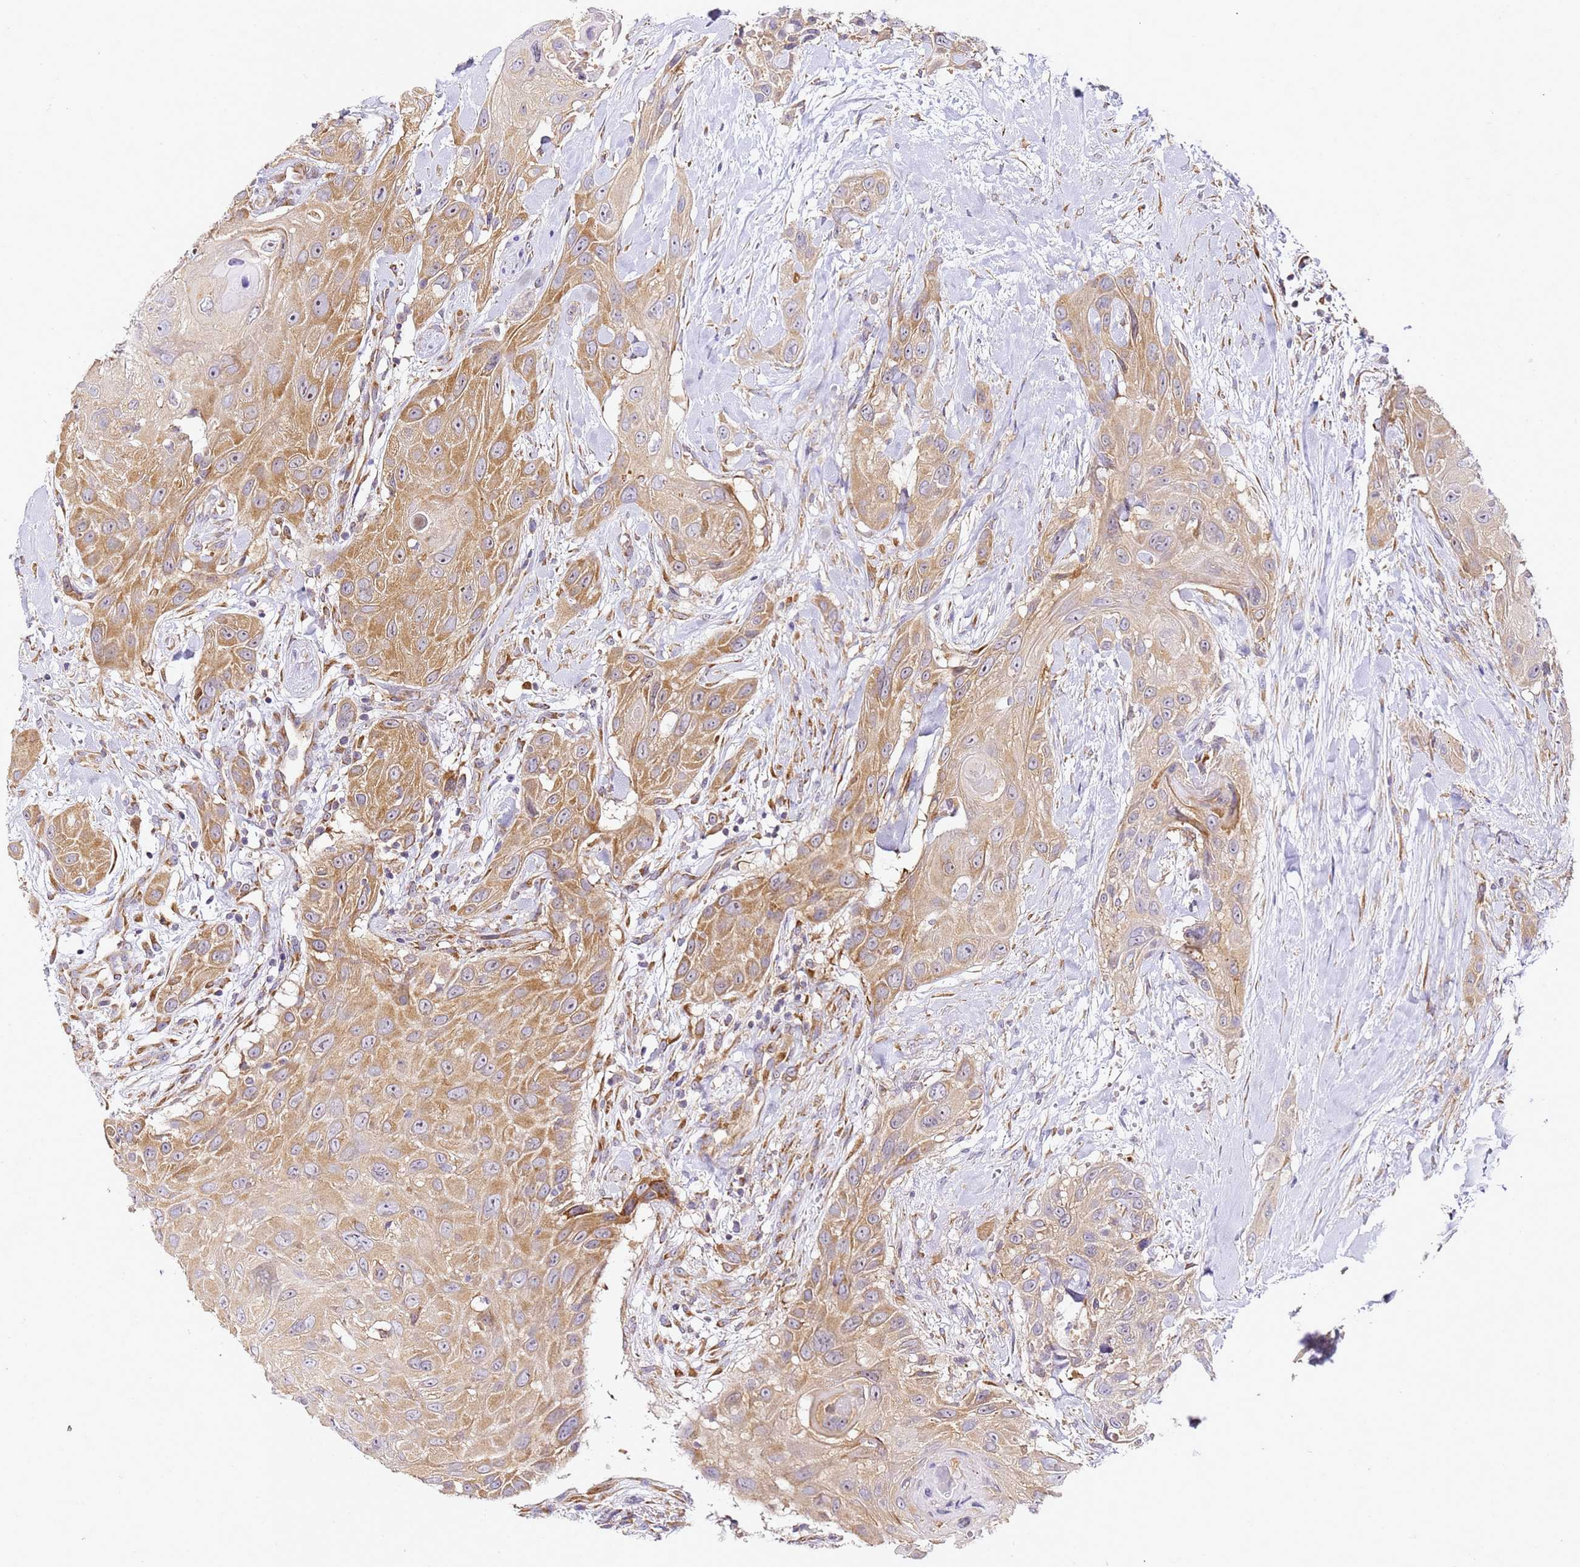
{"staining": {"intensity": "moderate", "quantity": ">75%", "location": "cytoplasmic/membranous"}, "tissue": "head and neck cancer", "cell_type": "Tumor cells", "image_type": "cancer", "snomed": [{"axis": "morphology", "description": "Squamous cell carcinoma, NOS"}, {"axis": "topography", "description": "Head-Neck"}], "caption": "Protein expression analysis of squamous cell carcinoma (head and neck) exhibits moderate cytoplasmic/membranous positivity in about >75% of tumor cells.", "gene": "RPL13A", "patient": {"sex": "male", "age": 81}}